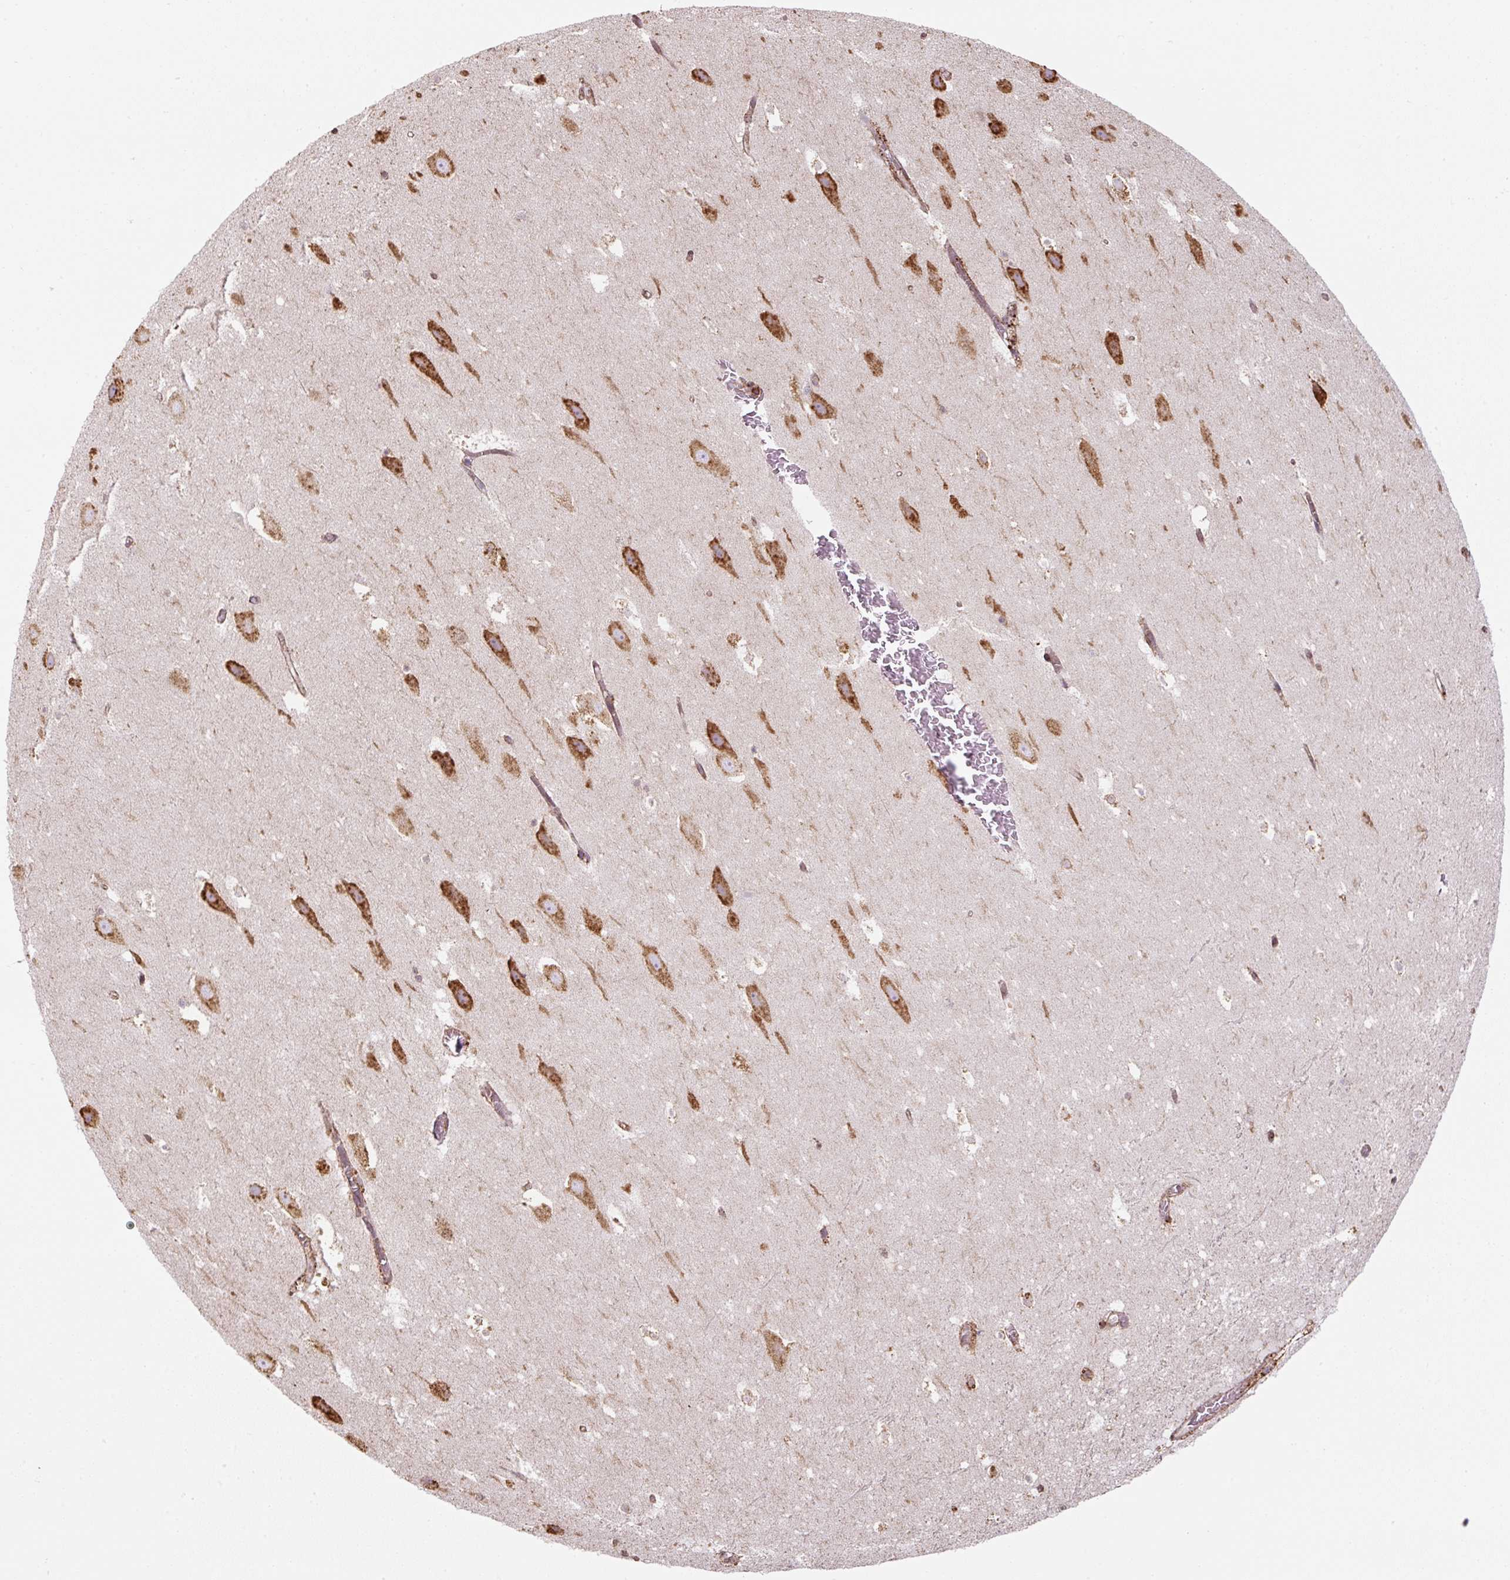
{"staining": {"intensity": "weak", "quantity": "25%-75%", "location": "cytoplasmic/membranous"}, "tissue": "hippocampus", "cell_type": "Glial cells", "image_type": "normal", "snomed": [{"axis": "morphology", "description": "Normal tissue, NOS"}, {"axis": "topography", "description": "Hippocampus"}], "caption": "Immunohistochemical staining of normal human hippocampus shows weak cytoplasmic/membranous protein expression in about 25%-75% of glial cells. (DAB IHC, brown staining for protein, blue staining for nuclei).", "gene": "PRKCSH", "patient": {"sex": "female", "age": 42}}